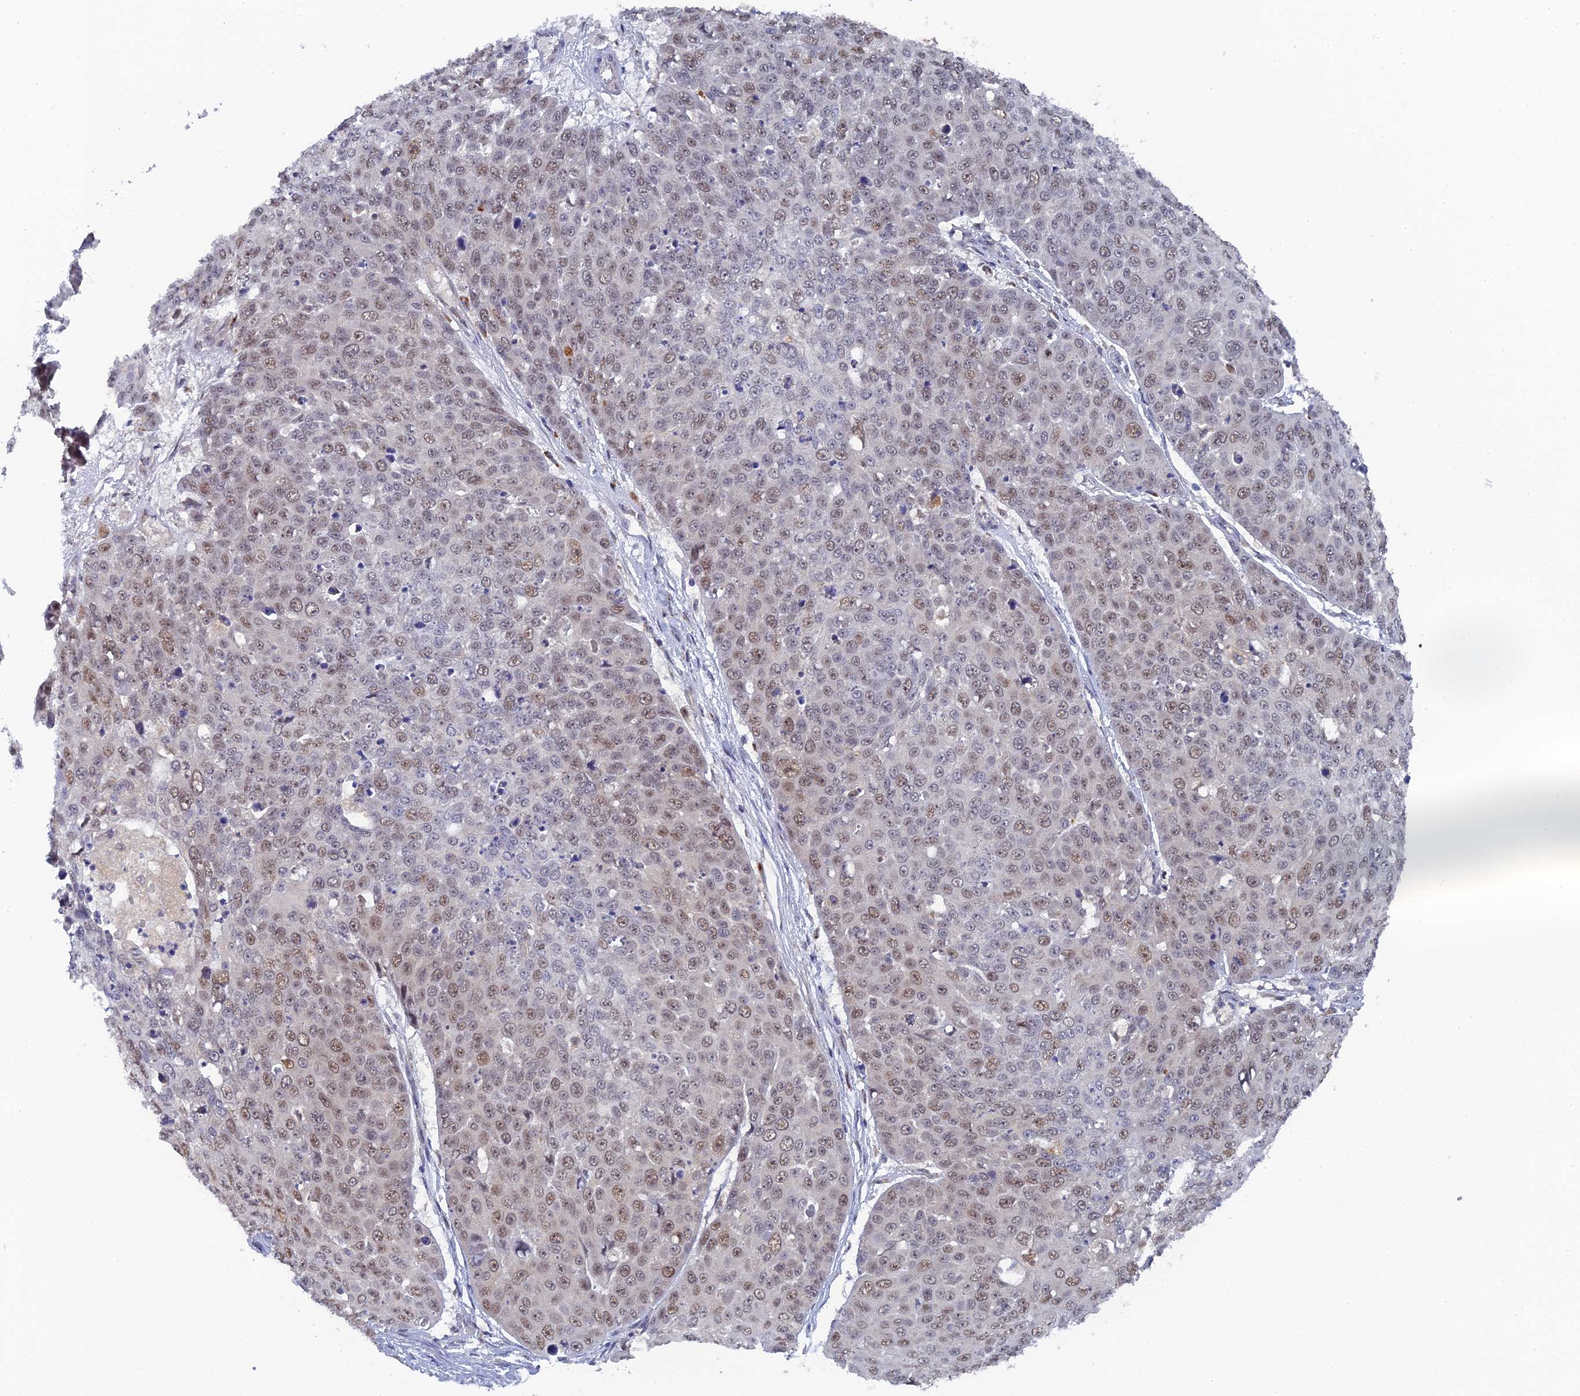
{"staining": {"intensity": "moderate", "quantity": "<25%", "location": "nuclear"}, "tissue": "skin cancer", "cell_type": "Tumor cells", "image_type": "cancer", "snomed": [{"axis": "morphology", "description": "Squamous cell carcinoma, NOS"}, {"axis": "topography", "description": "Skin"}], "caption": "Immunohistochemical staining of skin squamous cell carcinoma demonstrates low levels of moderate nuclear staining in approximately <25% of tumor cells.", "gene": "MIGA2", "patient": {"sex": "male", "age": 71}}